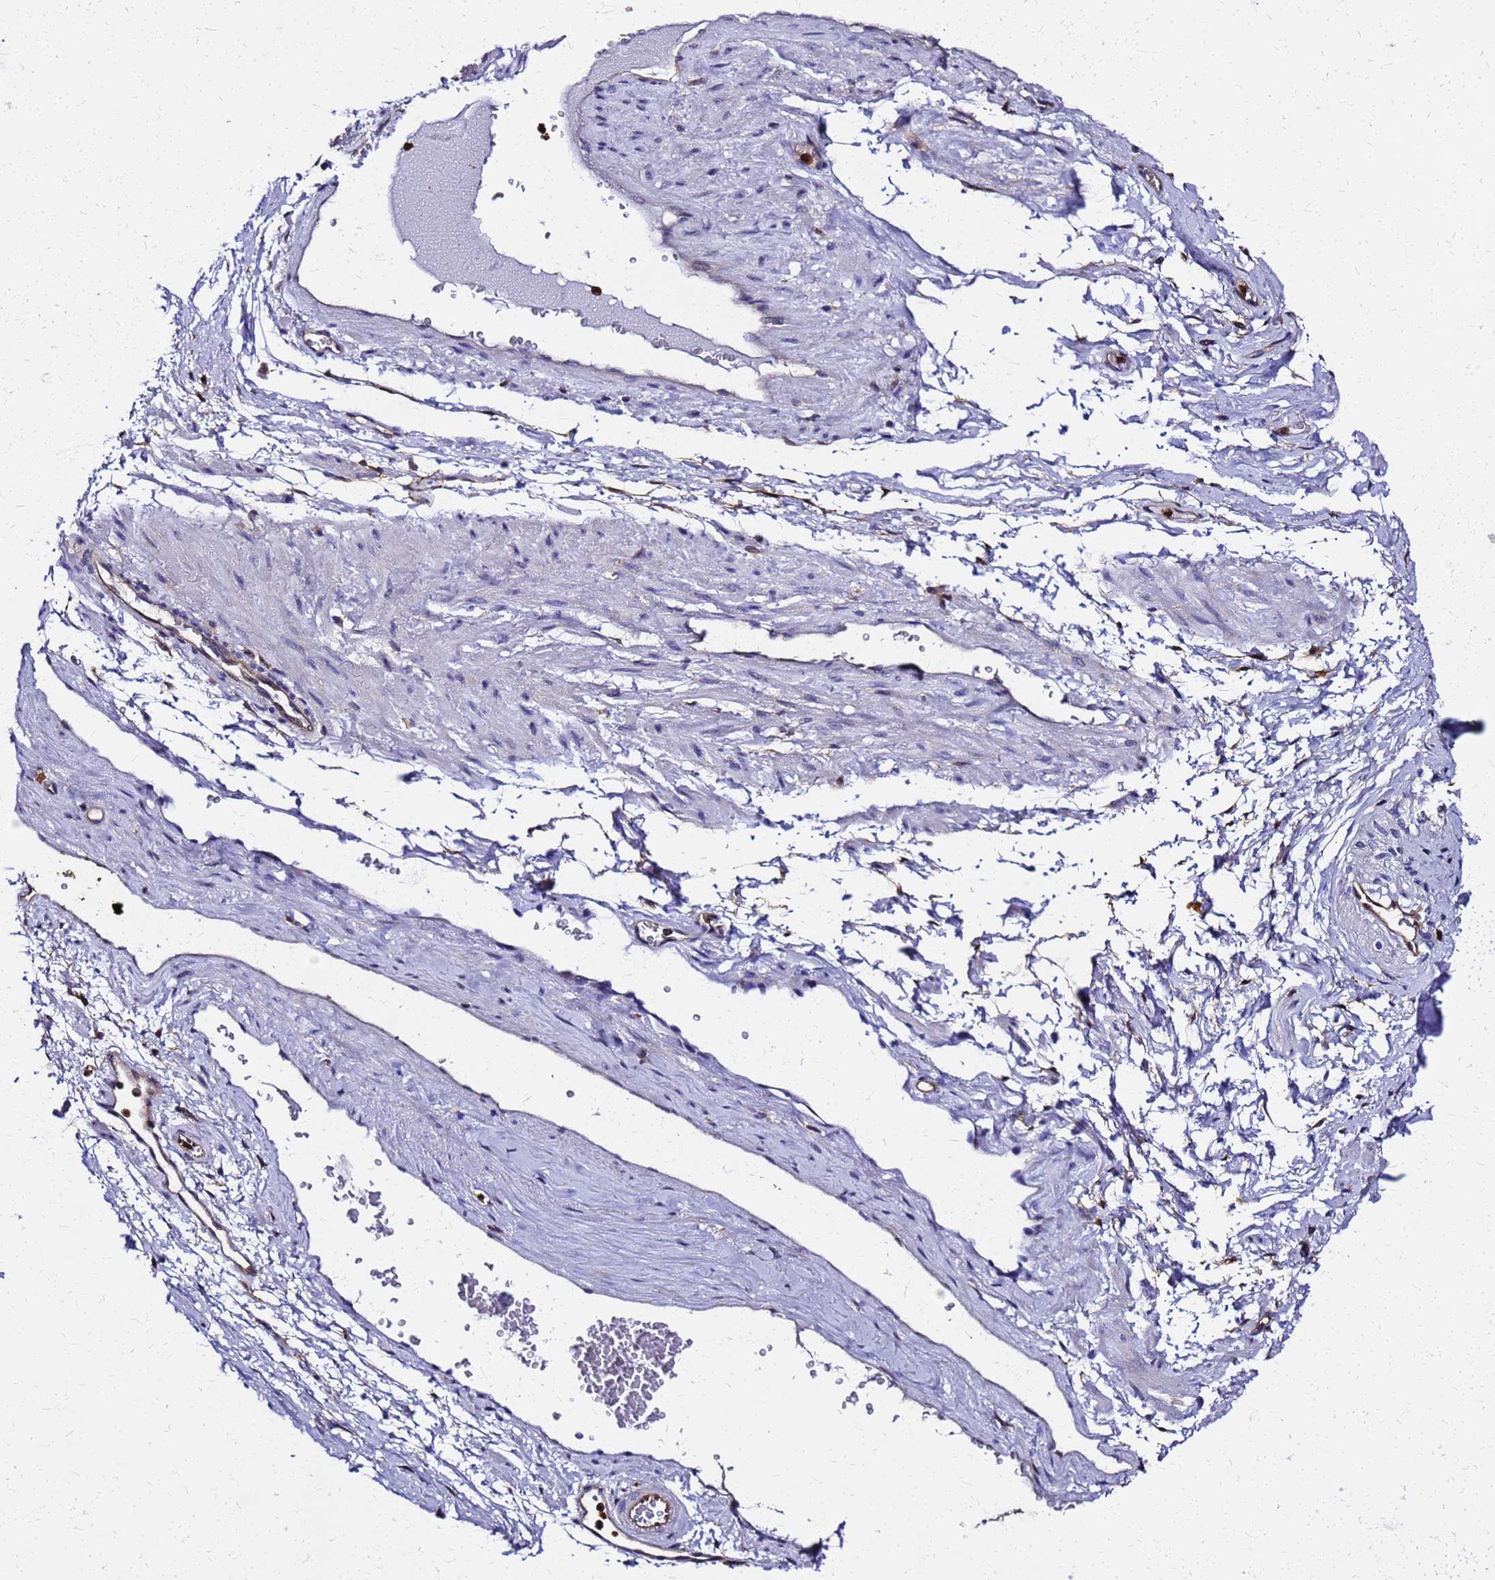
{"staining": {"intensity": "negative", "quantity": "none", "location": "none"}, "tissue": "soft tissue", "cell_type": "Fibroblasts", "image_type": "normal", "snomed": [{"axis": "morphology", "description": "Normal tissue, NOS"}, {"axis": "morphology", "description": "Adenocarcinoma, Low grade"}, {"axis": "topography", "description": "Prostate"}, {"axis": "topography", "description": "Peripheral nerve tissue"}], "caption": "Immunohistochemical staining of normal soft tissue shows no significant staining in fibroblasts. Nuclei are stained in blue.", "gene": "S100A11", "patient": {"sex": "male", "age": 63}}